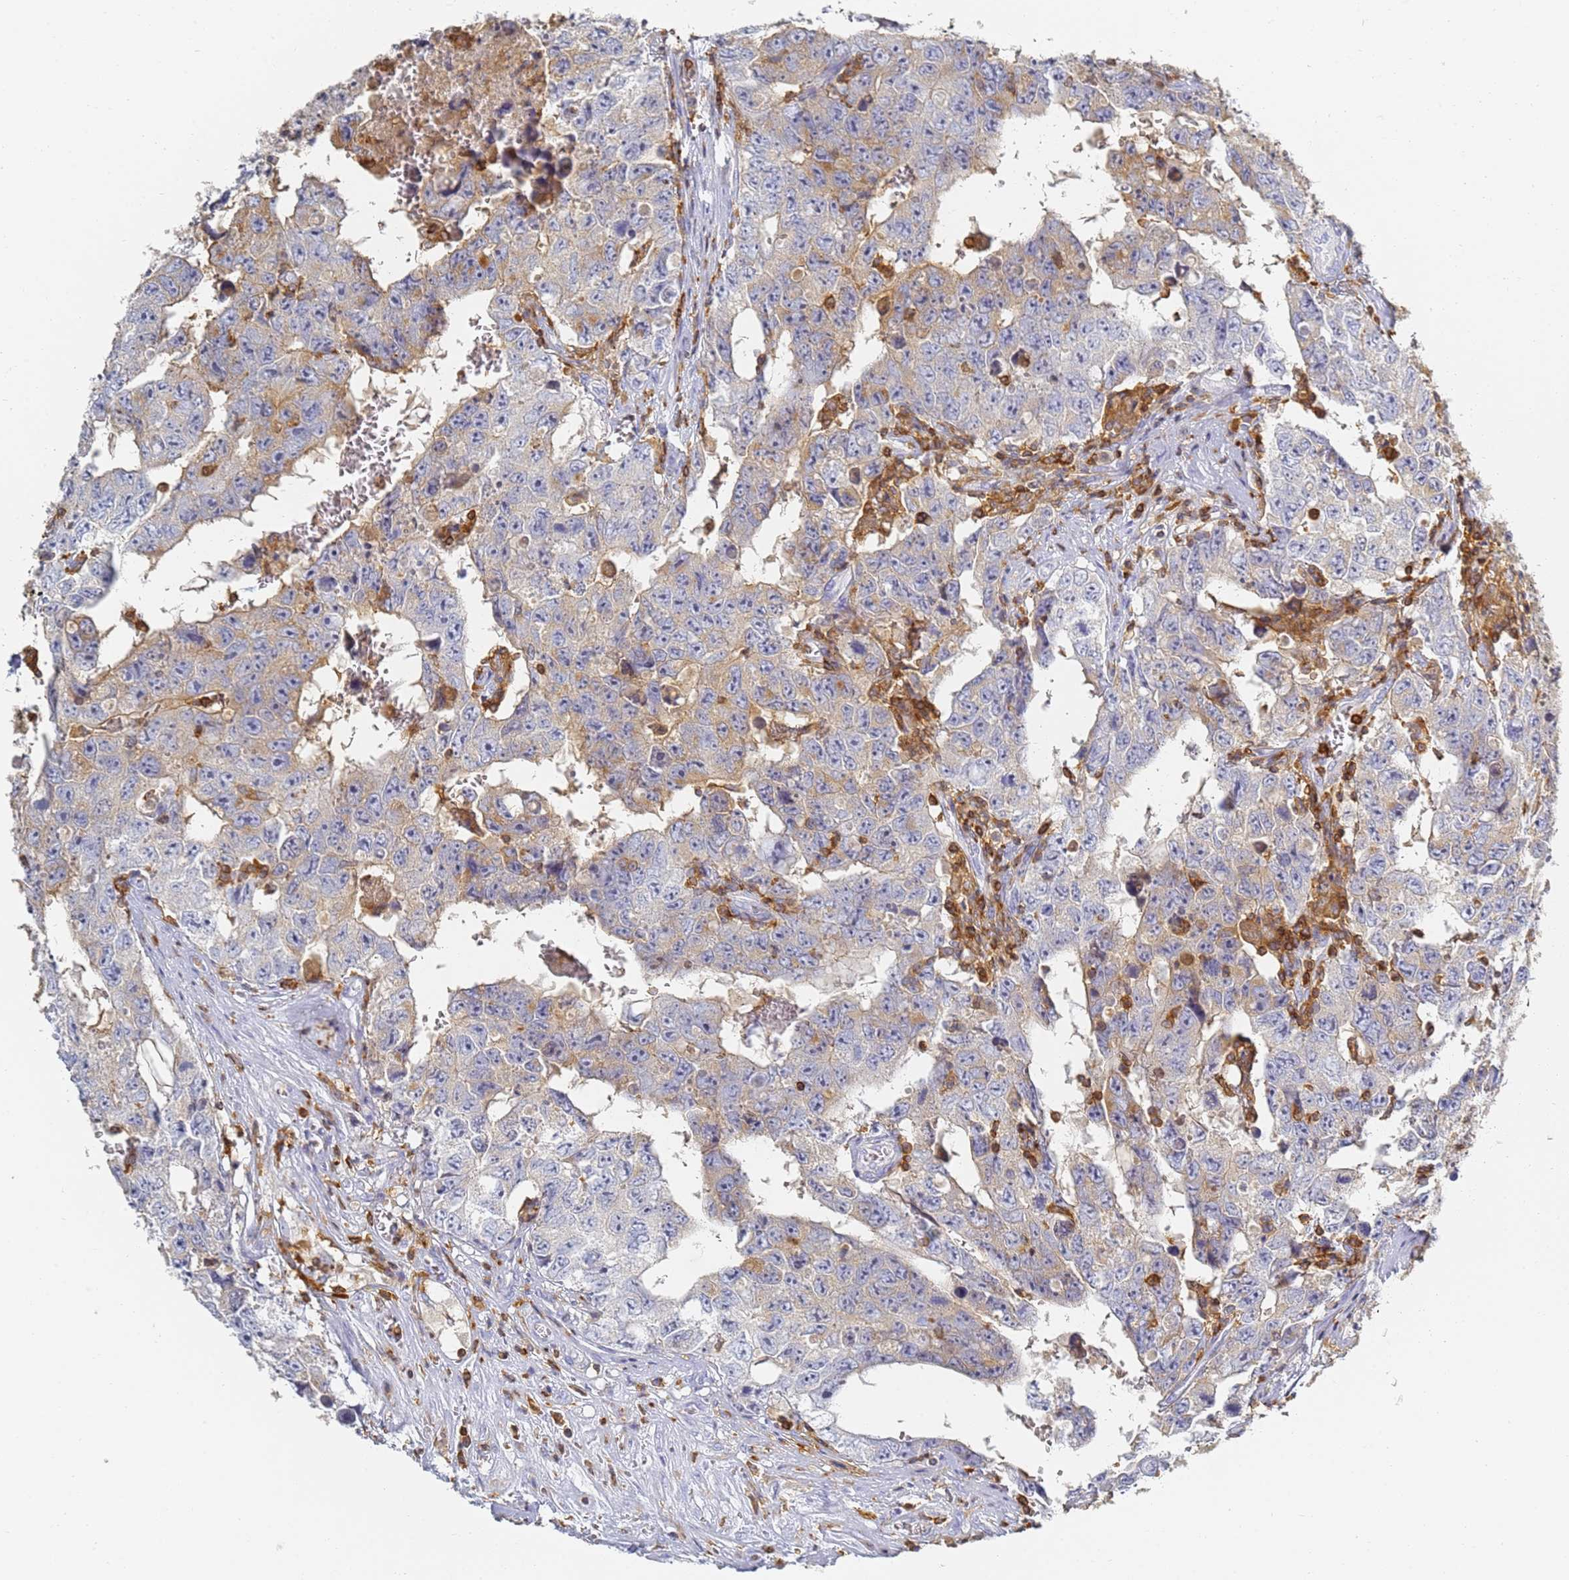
{"staining": {"intensity": "weak", "quantity": "25%-75%", "location": "cytoplasmic/membranous"}, "tissue": "testis cancer", "cell_type": "Tumor cells", "image_type": "cancer", "snomed": [{"axis": "morphology", "description": "Carcinoma, Embryonal, NOS"}, {"axis": "topography", "description": "Testis"}], "caption": "A brown stain shows weak cytoplasmic/membranous staining of a protein in testis cancer tumor cells.", "gene": "BIN2", "patient": {"sex": "male", "age": 17}}